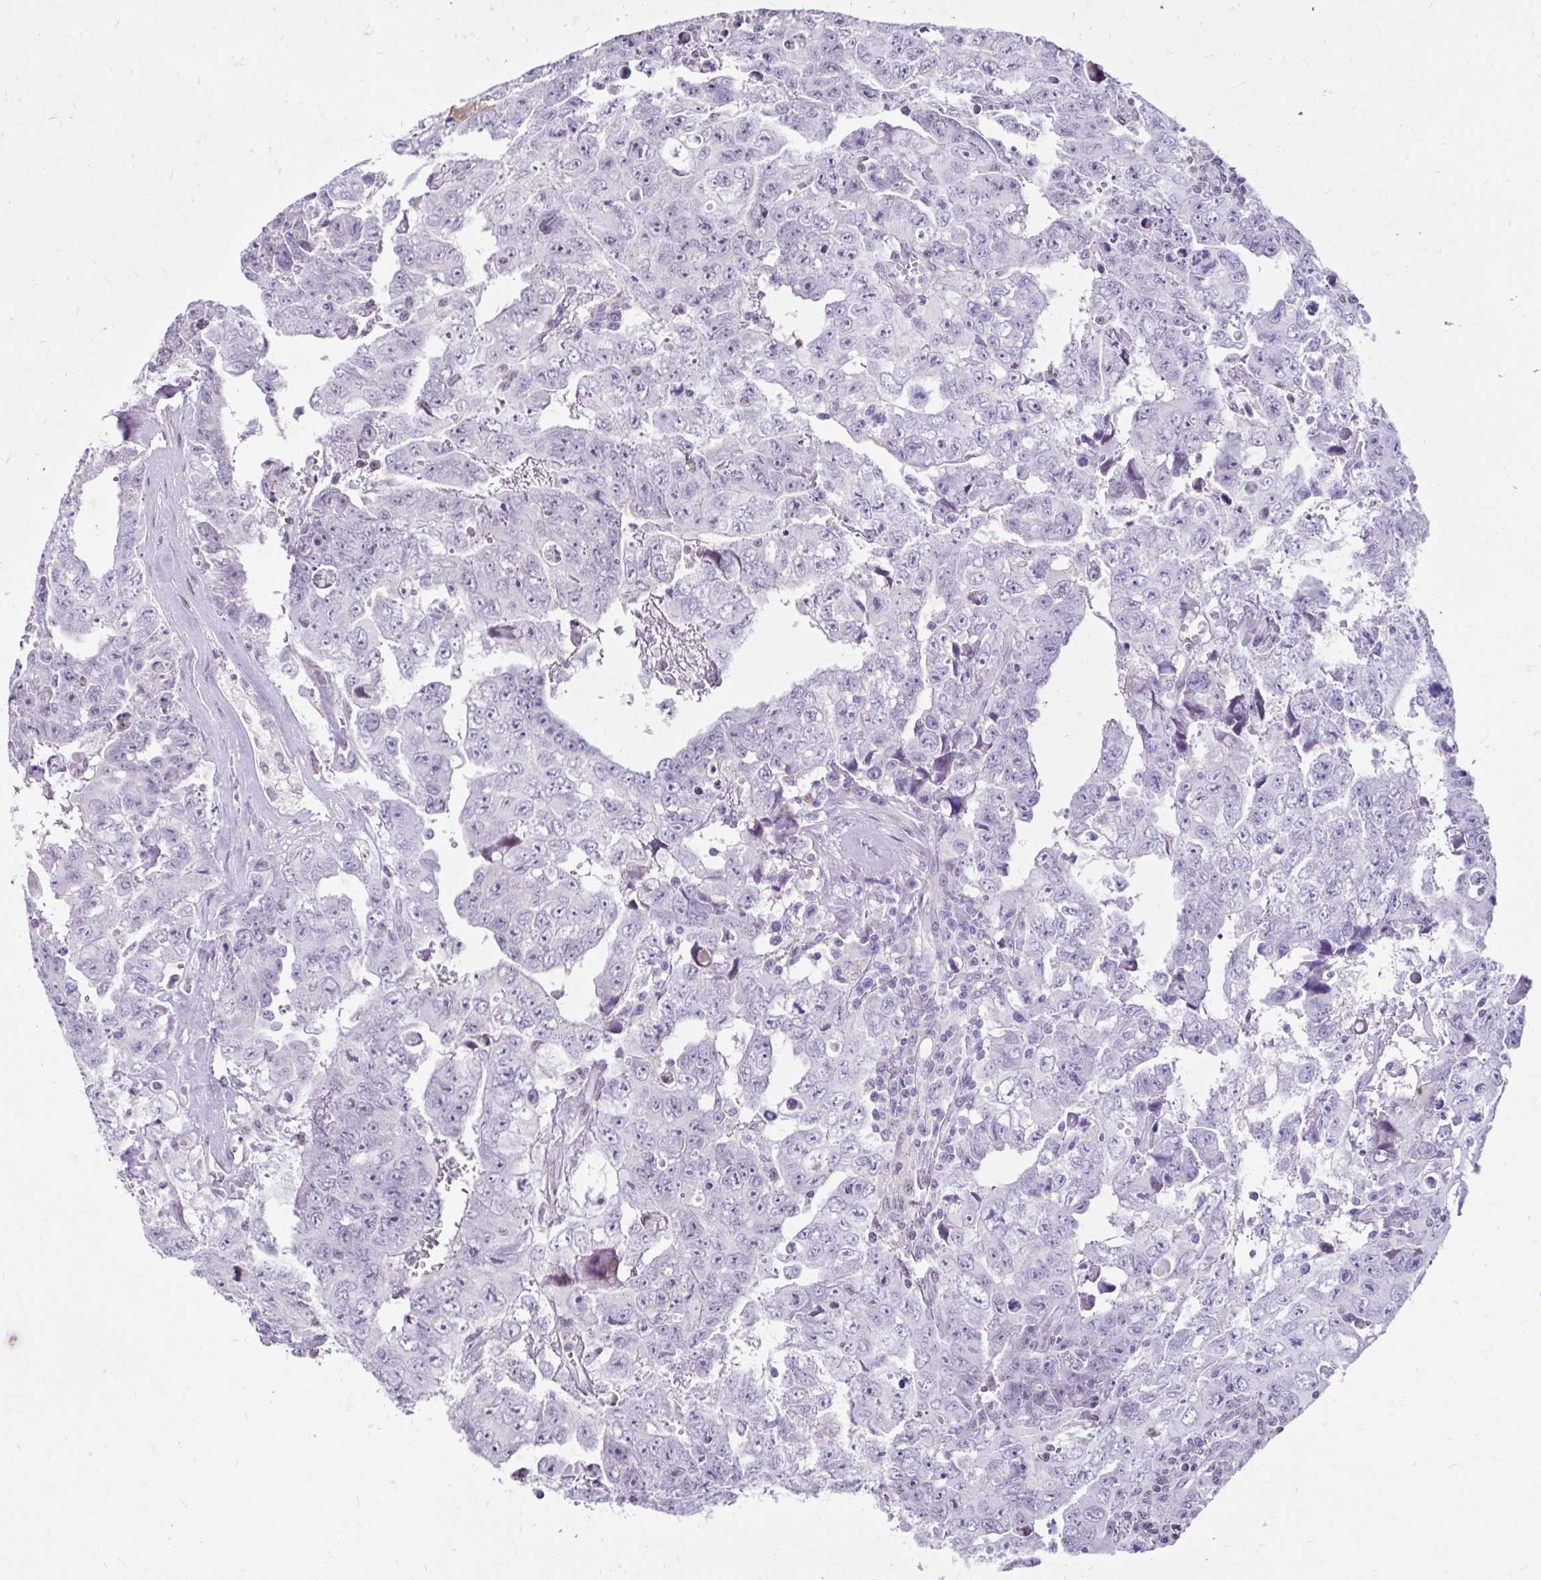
{"staining": {"intensity": "weak", "quantity": "<25%", "location": "nuclear"}, "tissue": "testis cancer", "cell_type": "Tumor cells", "image_type": "cancer", "snomed": [{"axis": "morphology", "description": "Carcinoma, Embryonal, NOS"}, {"axis": "topography", "description": "Testis"}], "caption": "There is no significant expression in tumor cells of testis cancer (embryonal carcinoma). (DAB (3,3'-diaminobenzidine) immunohistochemistry (IHC) with hematoxylin counter stain).", "gene": "NHLH2", "patient": {"sex": "male", "age": 24}}